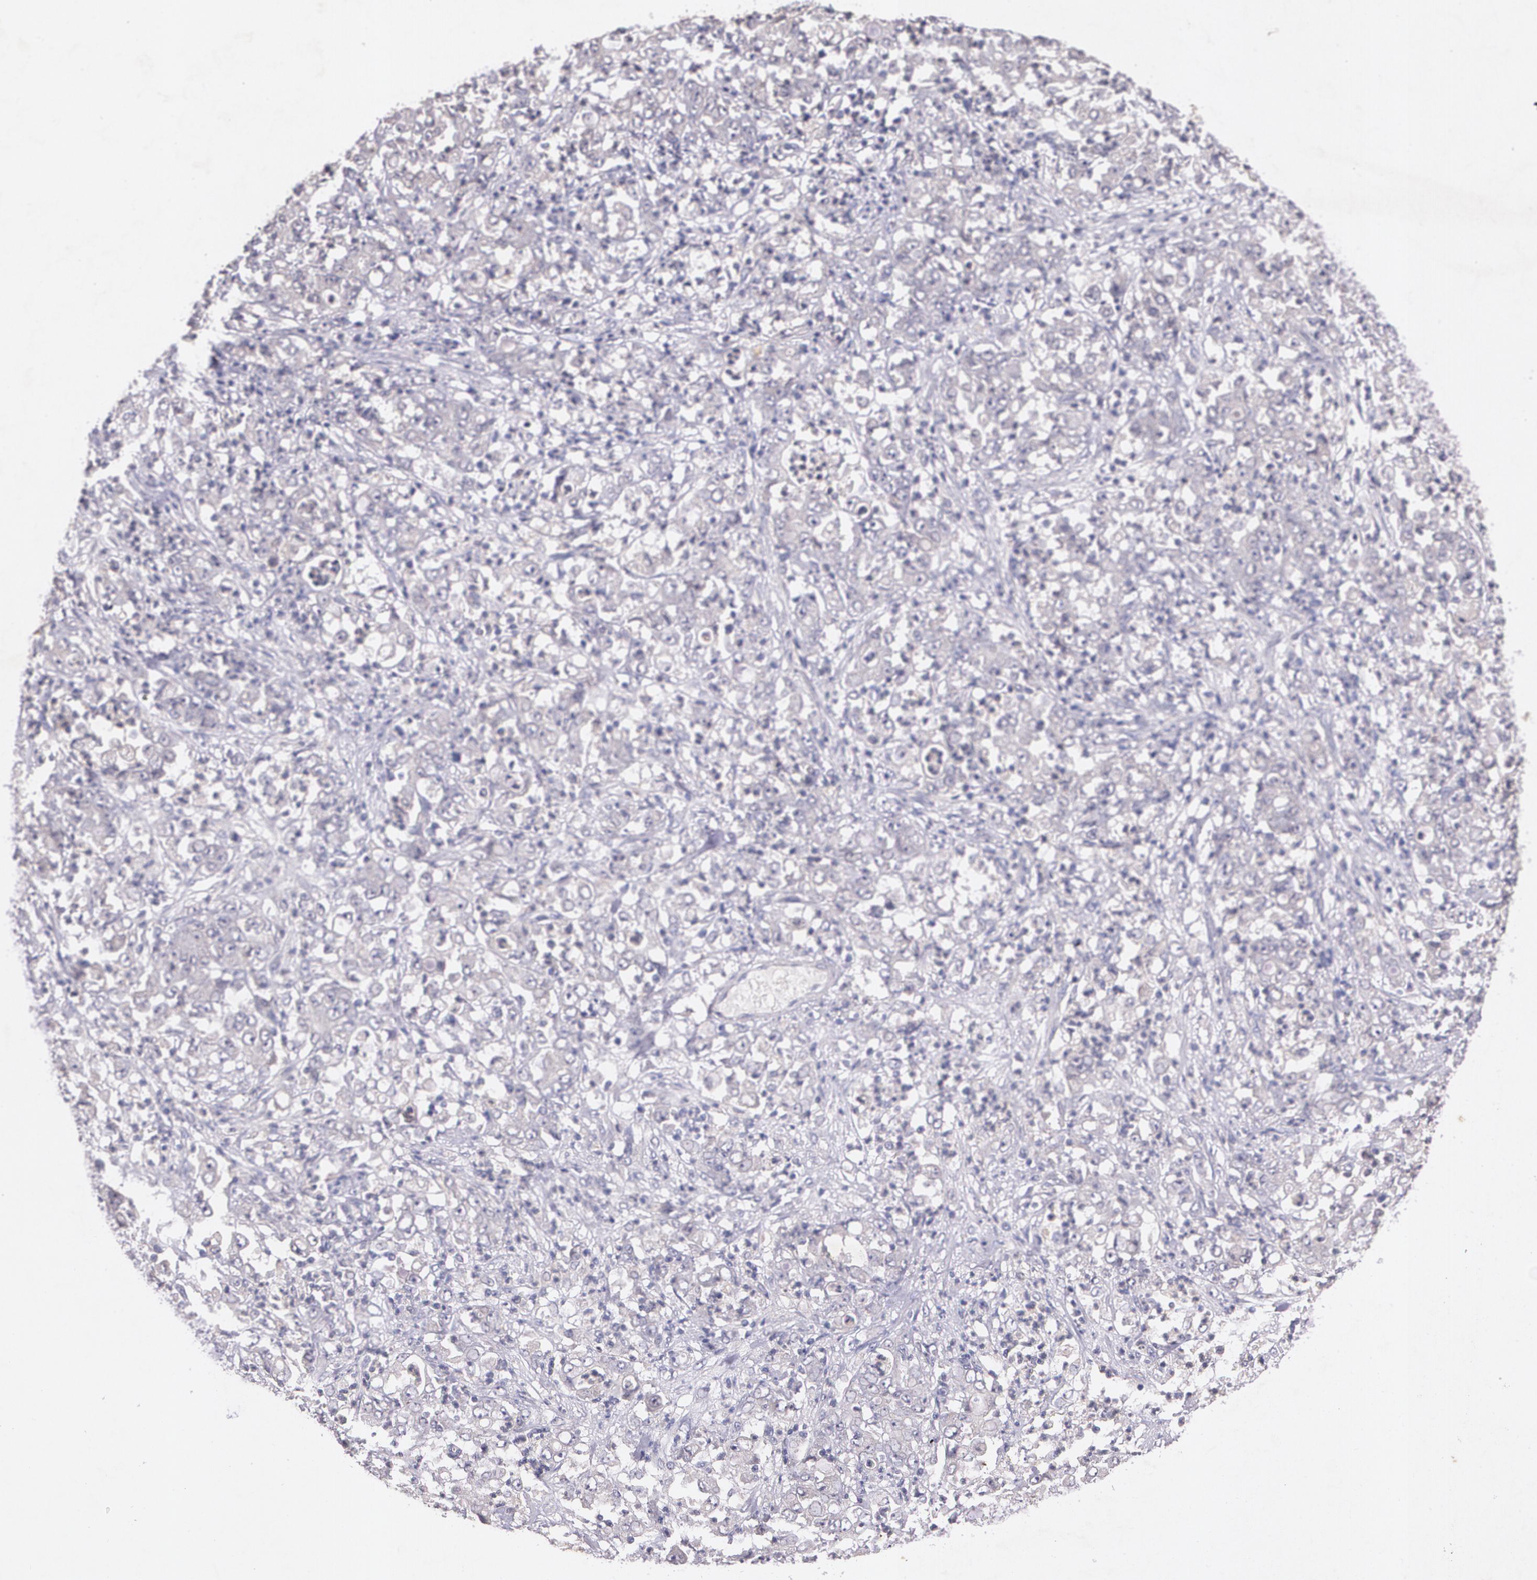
{"staining": {"intensity": "negative", "quantity": "none", "location": "none"}, "tissue": "stomach cancer", "cell_type": "Tumor cells", "image_type": "cancer", "snomed": [{"axis": "morphology", "description": "Adenocarcinoma, NOS"}, {"axis": "topography", "description": "Stomach, lower"}], "caption": "Immunohistochemical staining of stomach adenocarcinoma demonstrates no significant staining in tumor cells.", "gene": "TM4SF1", "patient": {"sex": "female", "age": 71}}